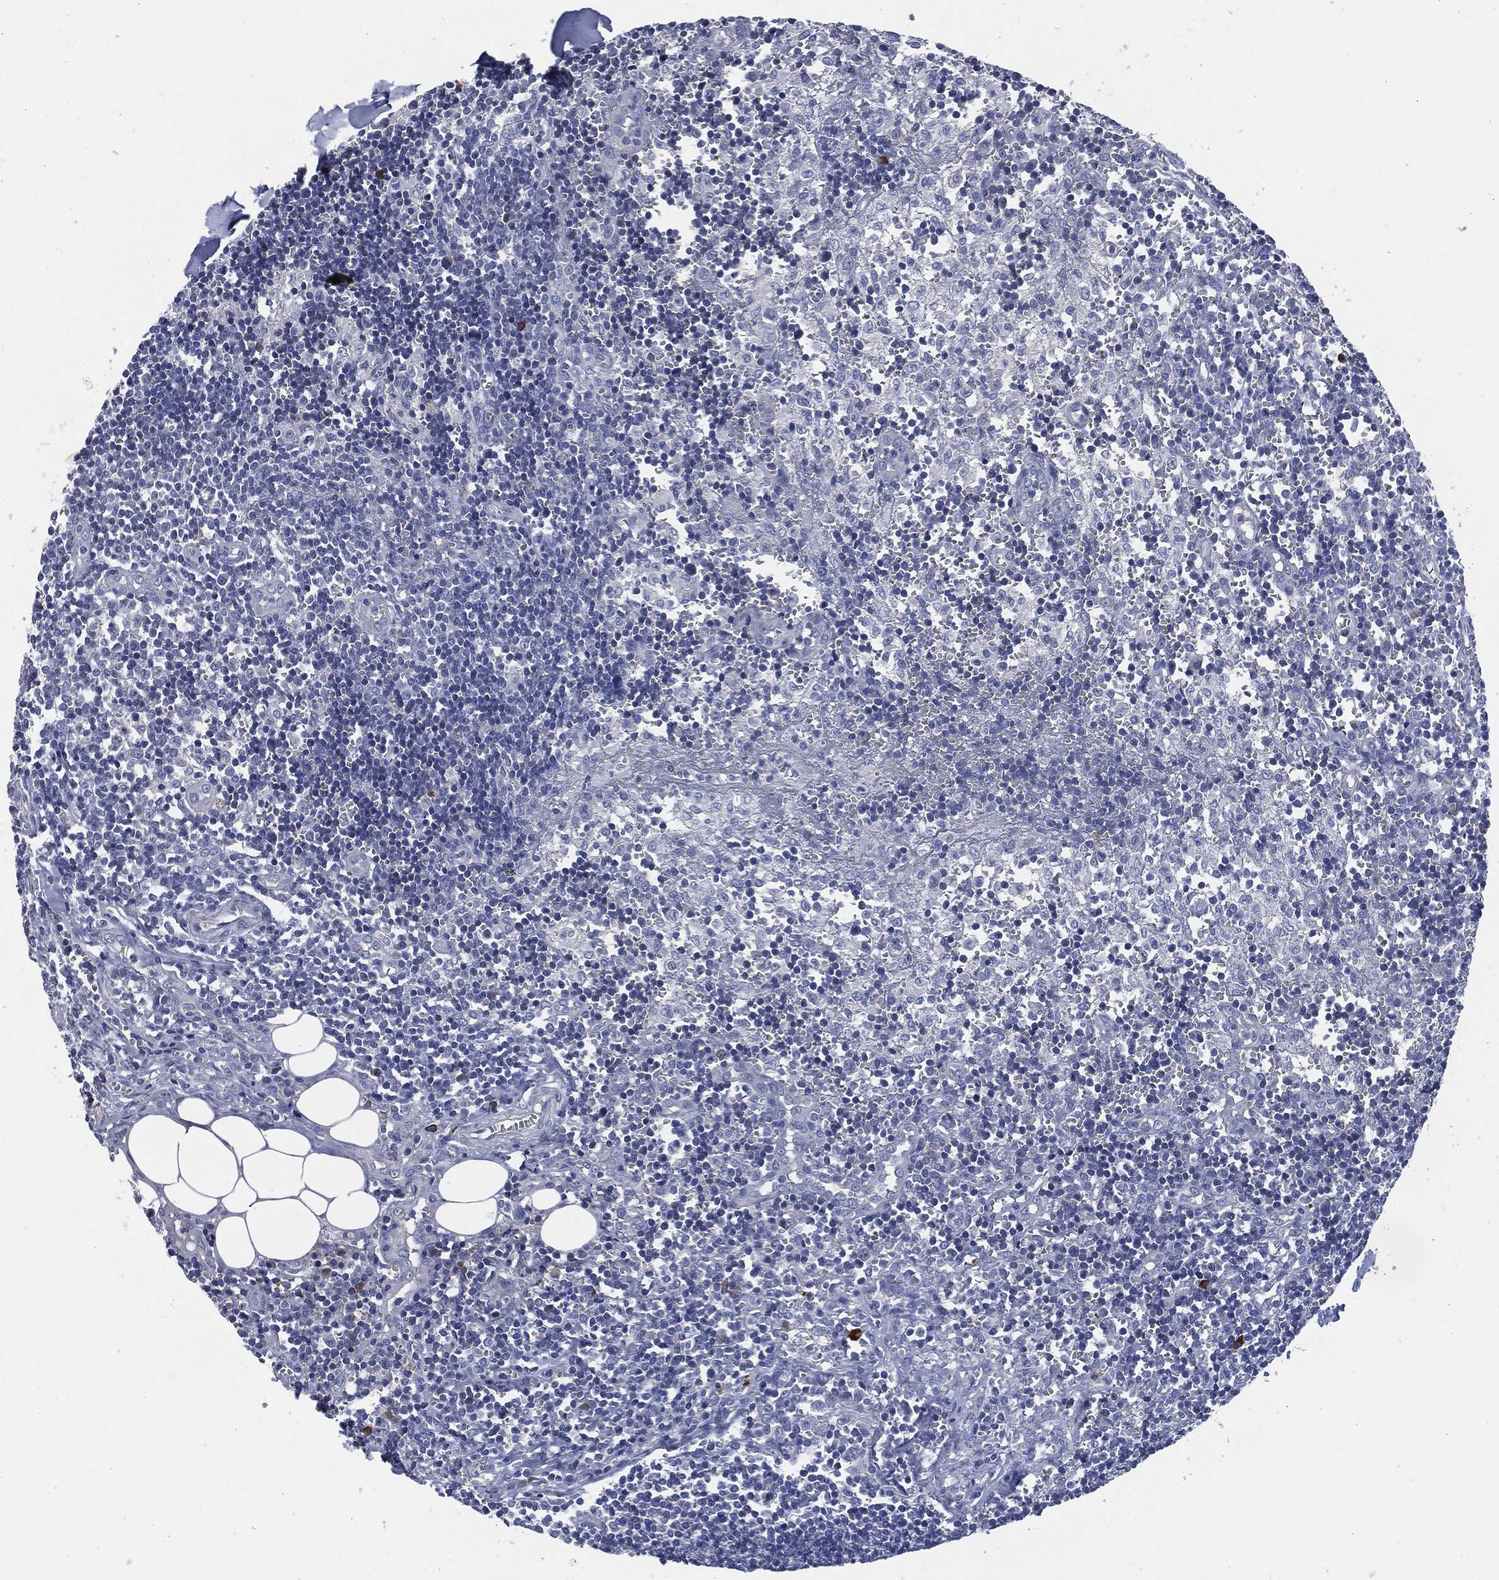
{"staining": {"intensity": "strong", "quantity": "<25%", "location": "cytoplasmic/membranous"}, "tissue": "lymph node", "cell_type": "Non-germinal center cells", "image_type": "normal", "snomed": [{"axis": "morphology", "description": "Normal tissue, NOS"}, {"axis": "topography", "description": "Lymph node"}, {"axis": "topography", "description": "Salivary gland"}], "caption": "Lymph node stained with IHC demonstrates strong cytoplasmic/membranous staining in about <25% of non-germinal center cells.", "gene": "CD27", "patient": {"sex": "male", "age": 78}}